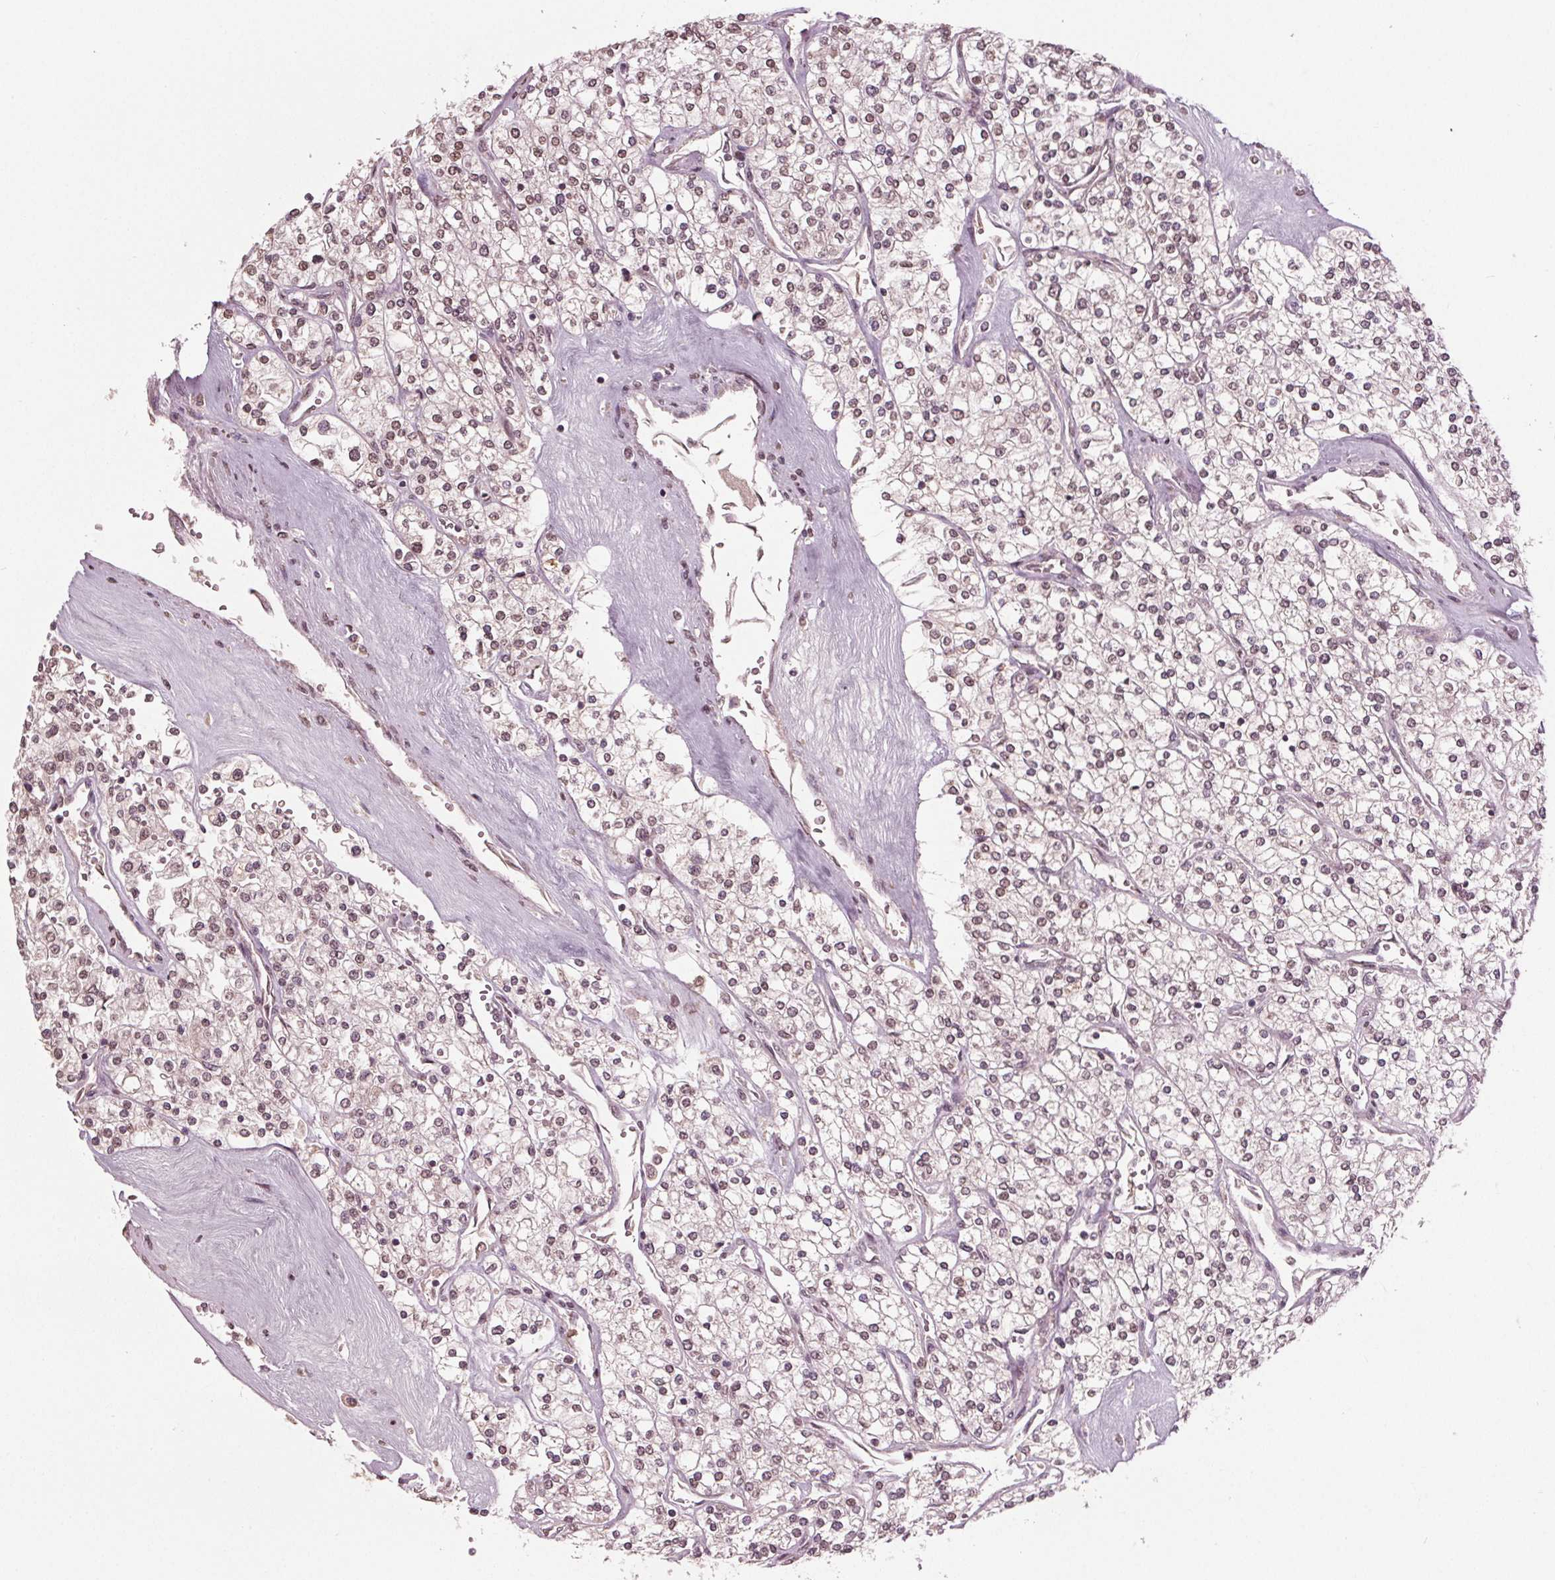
{"staining": {"intensity": "negative", "quantity": "none", "location": "none"}, "tissue": "renal cancer", "cell_type": "Tumor cells", "image_type": "cancer", "snomed": [{"axis": "morphology", "description": "Adenocarcinoma, NOS"}, {"axis": "topography", "description": "Kidney"}], "caption": "The immunohistochemistry image has no significant staining in tumor cells of renal cancer tissue. (IHC, brightfield microscopy, high magnification).", "gene": "CXCL16", "patient": {"sex": "male", "age": 80}}